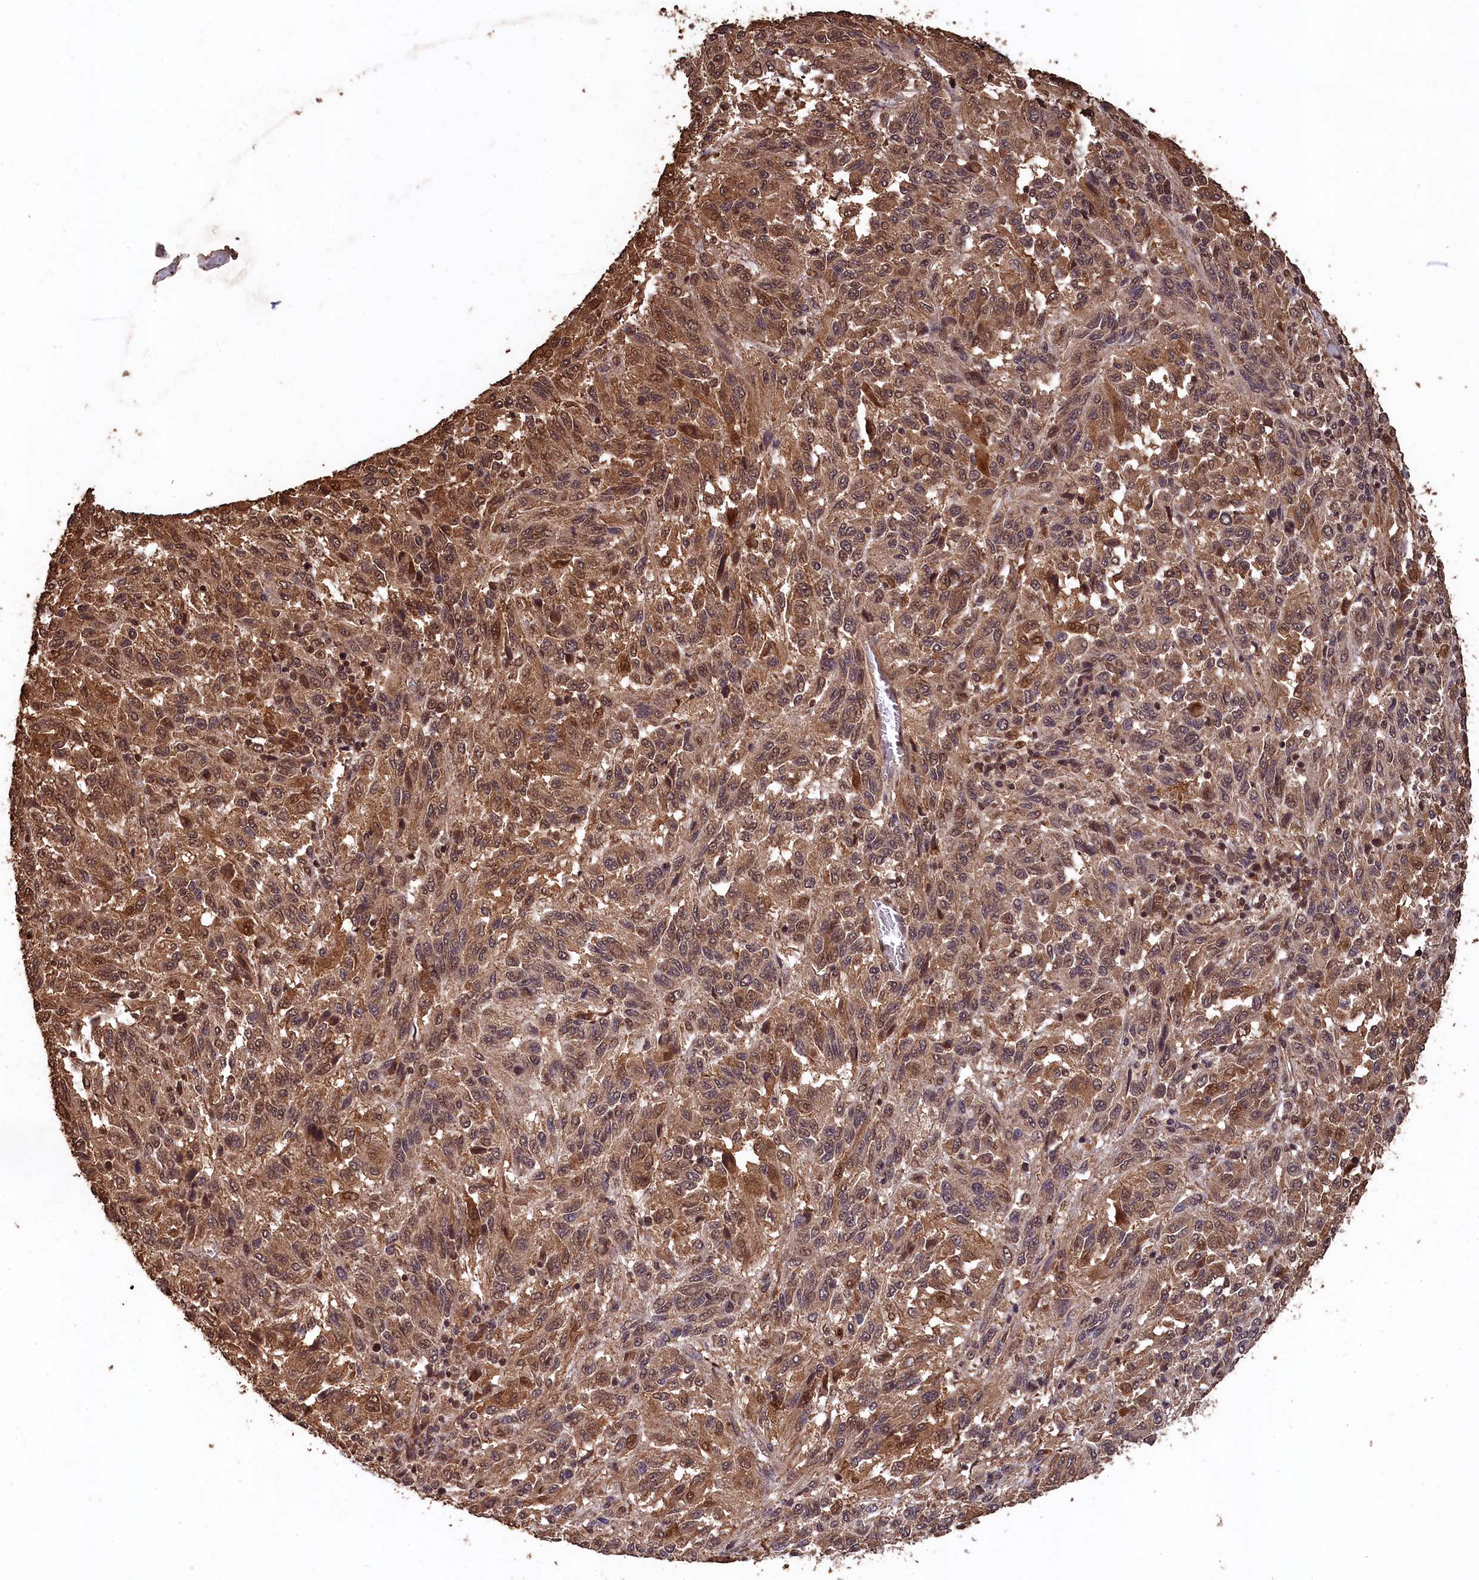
{"staining": {"intensity": "moderate", "quantity": ">75%", "location": "cytoplasmic/membranous,nuclear"}, "tissue": "melanoma", "cell_type": "Tumor cells", "image_type": "cancer", "snomed": [{"axis": "morphology", "description": "Malignant melanoma, Metastatic site"}, {"axis": "topography", "description": "Lung"}], "caption": "Melanoma tissue shows moderate cytoplasmic/membranous and nuclear expression in approximately >75% of tumor cells Immunohistochemistry stains the protein in brown and the nuclei are stained blue.", "gene": "CEP57L1", "patient": {"sex": "male", "age": 64}}